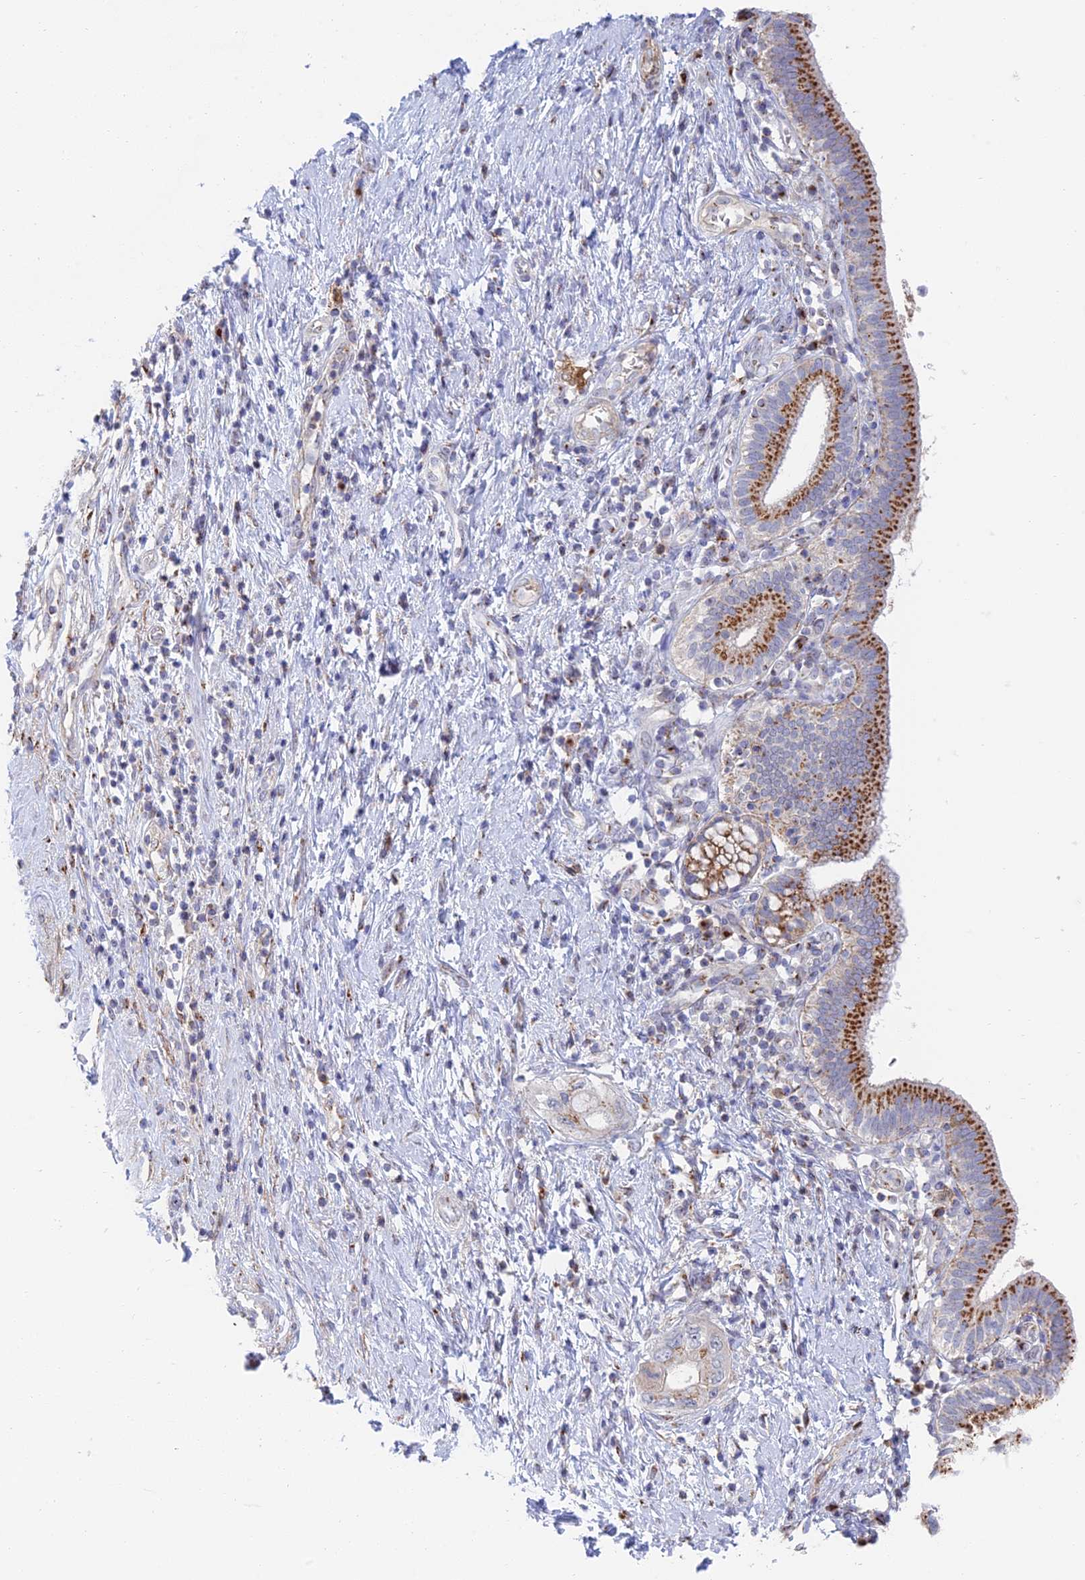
{"staining": {"intensity": "strong", "quantity": ">75%", "location": "cytoplasmic/membranous"}, "tissue": "pancreatic cancer", "cell_type": "Tumor cells", "image_type": "cancer", "snomed": [{"axis": "morphology", "description": "Adenocarcinoma, NOS"}, {"axis": "topography", "description": "Pancreas"}], "caption": "Pancreatic cancer stained with a protein marker exhibits strong staining in tumor cells.", "gene": "HS2ST1", "patient": {"sex": "female", "age": 73}}